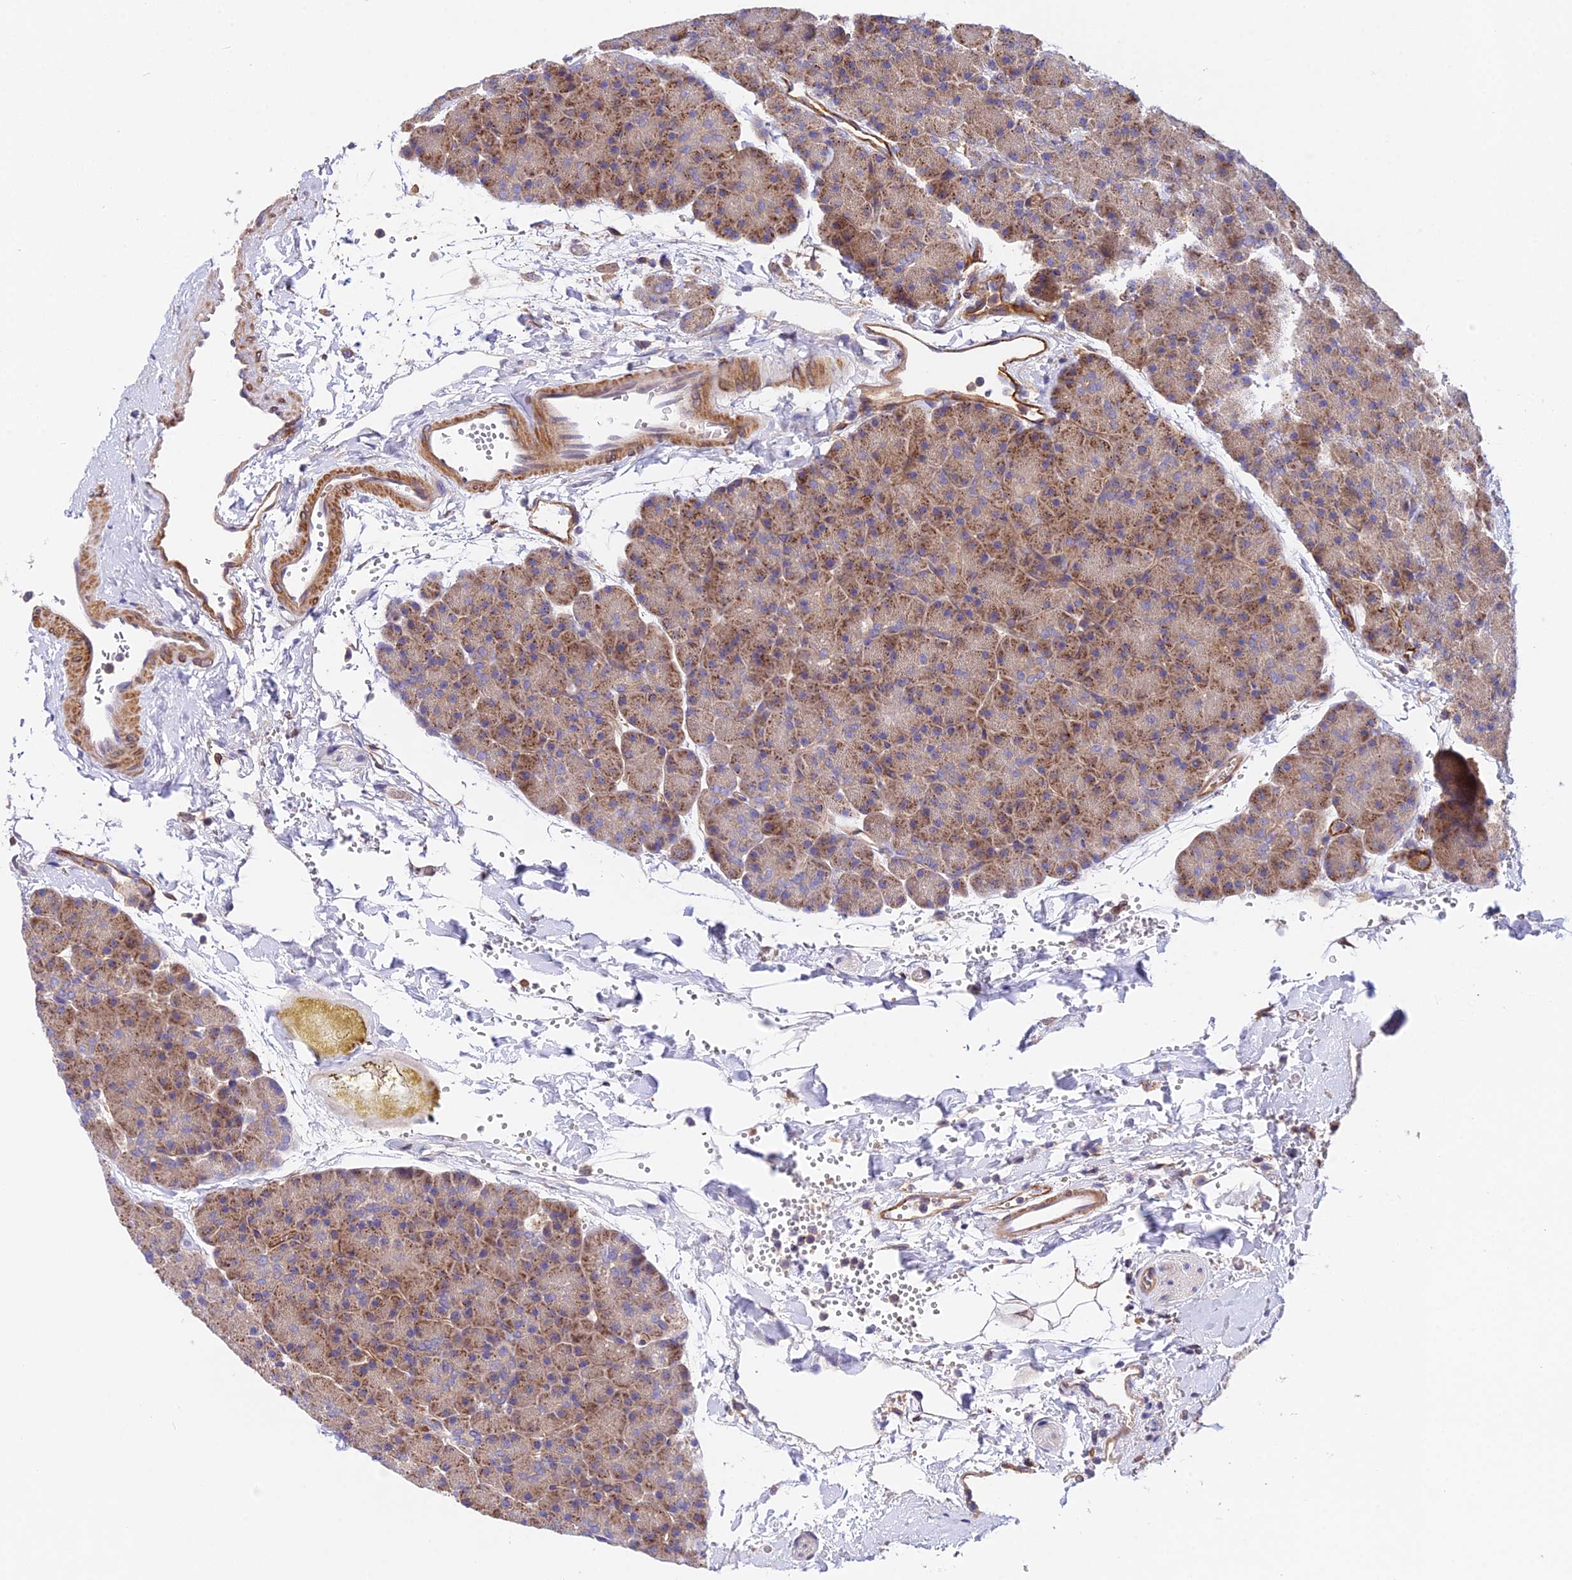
{"staining": {"intensity": "moderate", "quantity": ">75%", "location": "cytoplasmic/membranous"}, "tissue": "pancreas", "cell_type": "Exocrine glandular cells", "image_type": "normal", "snomed": [{"axis": "morphology", "description": "Normal tissue, NOS"}, {"axis": "topography", "description": "Pancreas"}], "caption": "Immunohistochemical staining of unremarkable human pancreas reveals medium levels of moderate cytoplasmic/membranous positivity in approximately >75% of exocrine glandular cells.", "gene": "TRIM43B", "patient": {"sex": "male", "age": 36}}